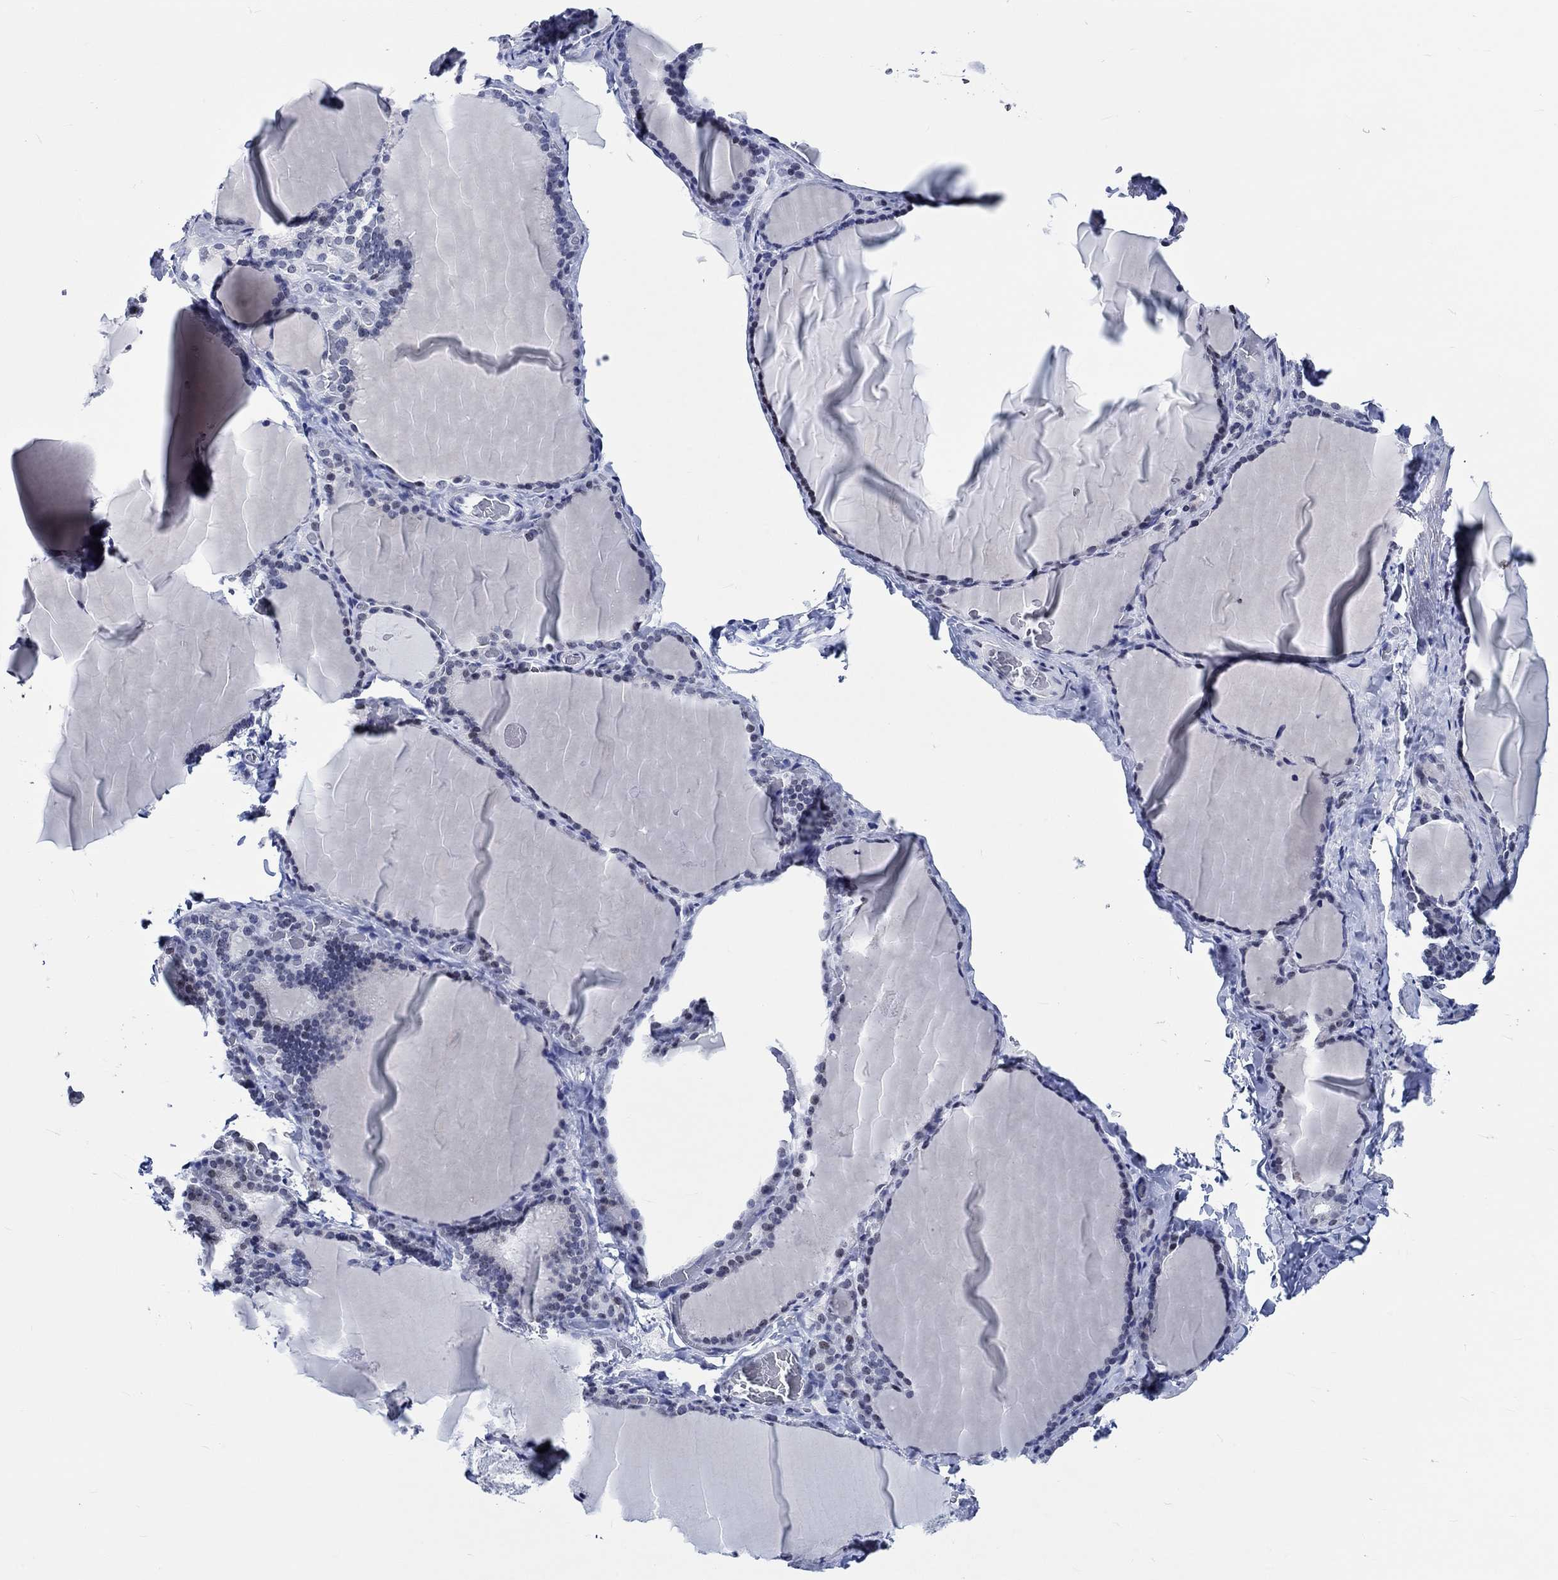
{"staining": {"intensity": "weak", "quantity": "25%-75%", "location": "nuclear"}, "tissue": "thyroid gland", "cell_type": "Glandular cells", "image_type": "normal", "snomed": [{"axis": "morphology", "description": "Normal tissue, NOS"}, {"axis": "morphology", "description": "Hyperplasia, NOS"}, {"axis": "topography", "description": "Thyroid gland"}], "caption": "Protein staining exhibits weak nuclear expression in approximately 25%-75% of glandular cells in benign thyroid gland.", "gene": "ZNF446", "patient": {"sex": "female", "age": 27}}